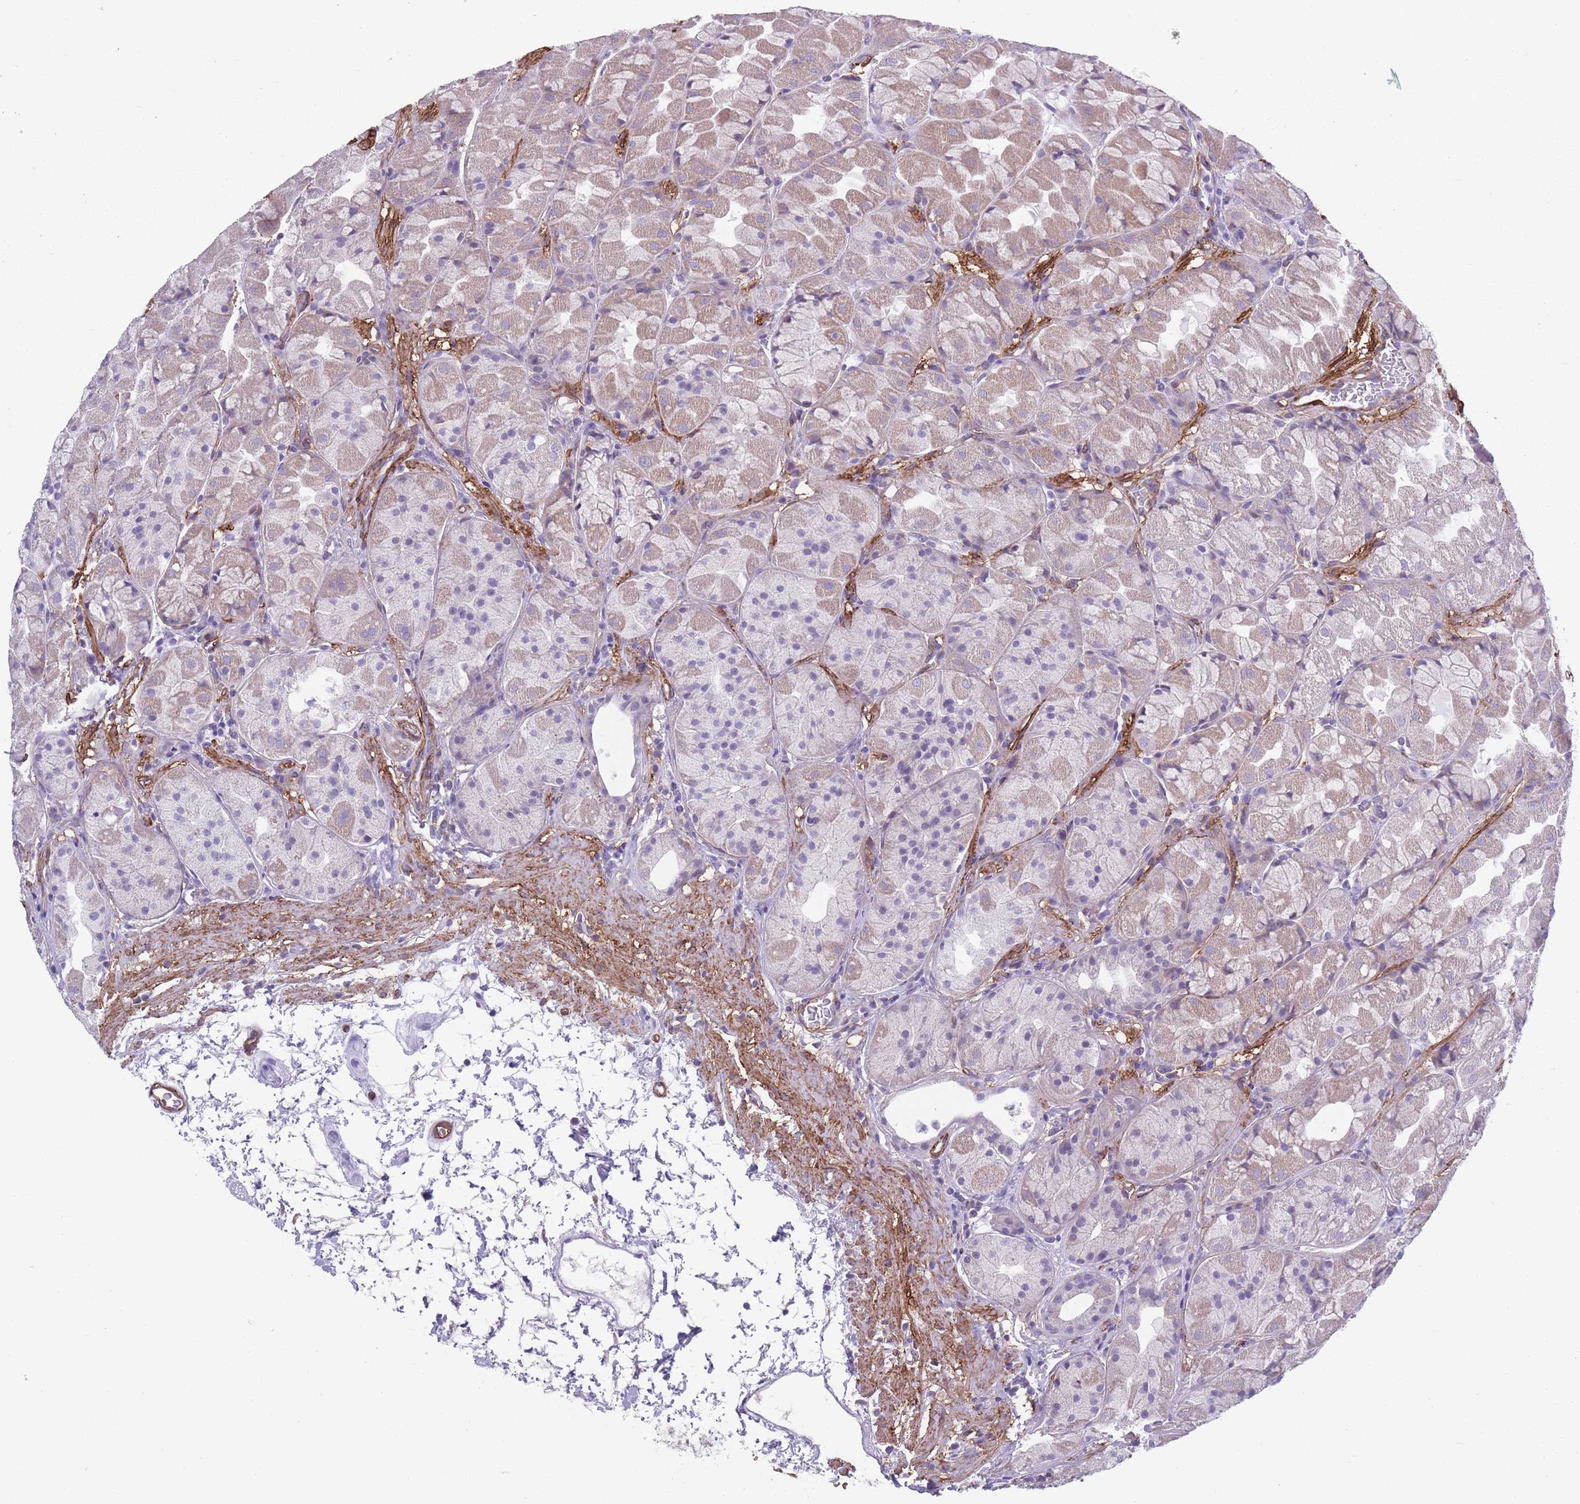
{"staining": {"intensity": "weak", "quantity": "25%-75%", "location": "cytoplasmic/membranous"}, "tissue": "stomach", "cell_type": "Glandular cells", "image_type": "normal", "snomed": [{"axis": "morphology", "description": "Normal tissue, NOS"}, {"axis": "topography", "description": "Stomach"}], "caption": "Stomach was stained to show a protein in brown. There is low levels of weak cytoplasmic/membranous positivity in about 25%-75% of glandular cells. (IHC, brightfield microscopy, high magnification).", "gene": "DPYD", "patient": {"sex": "male", "age": 57}}